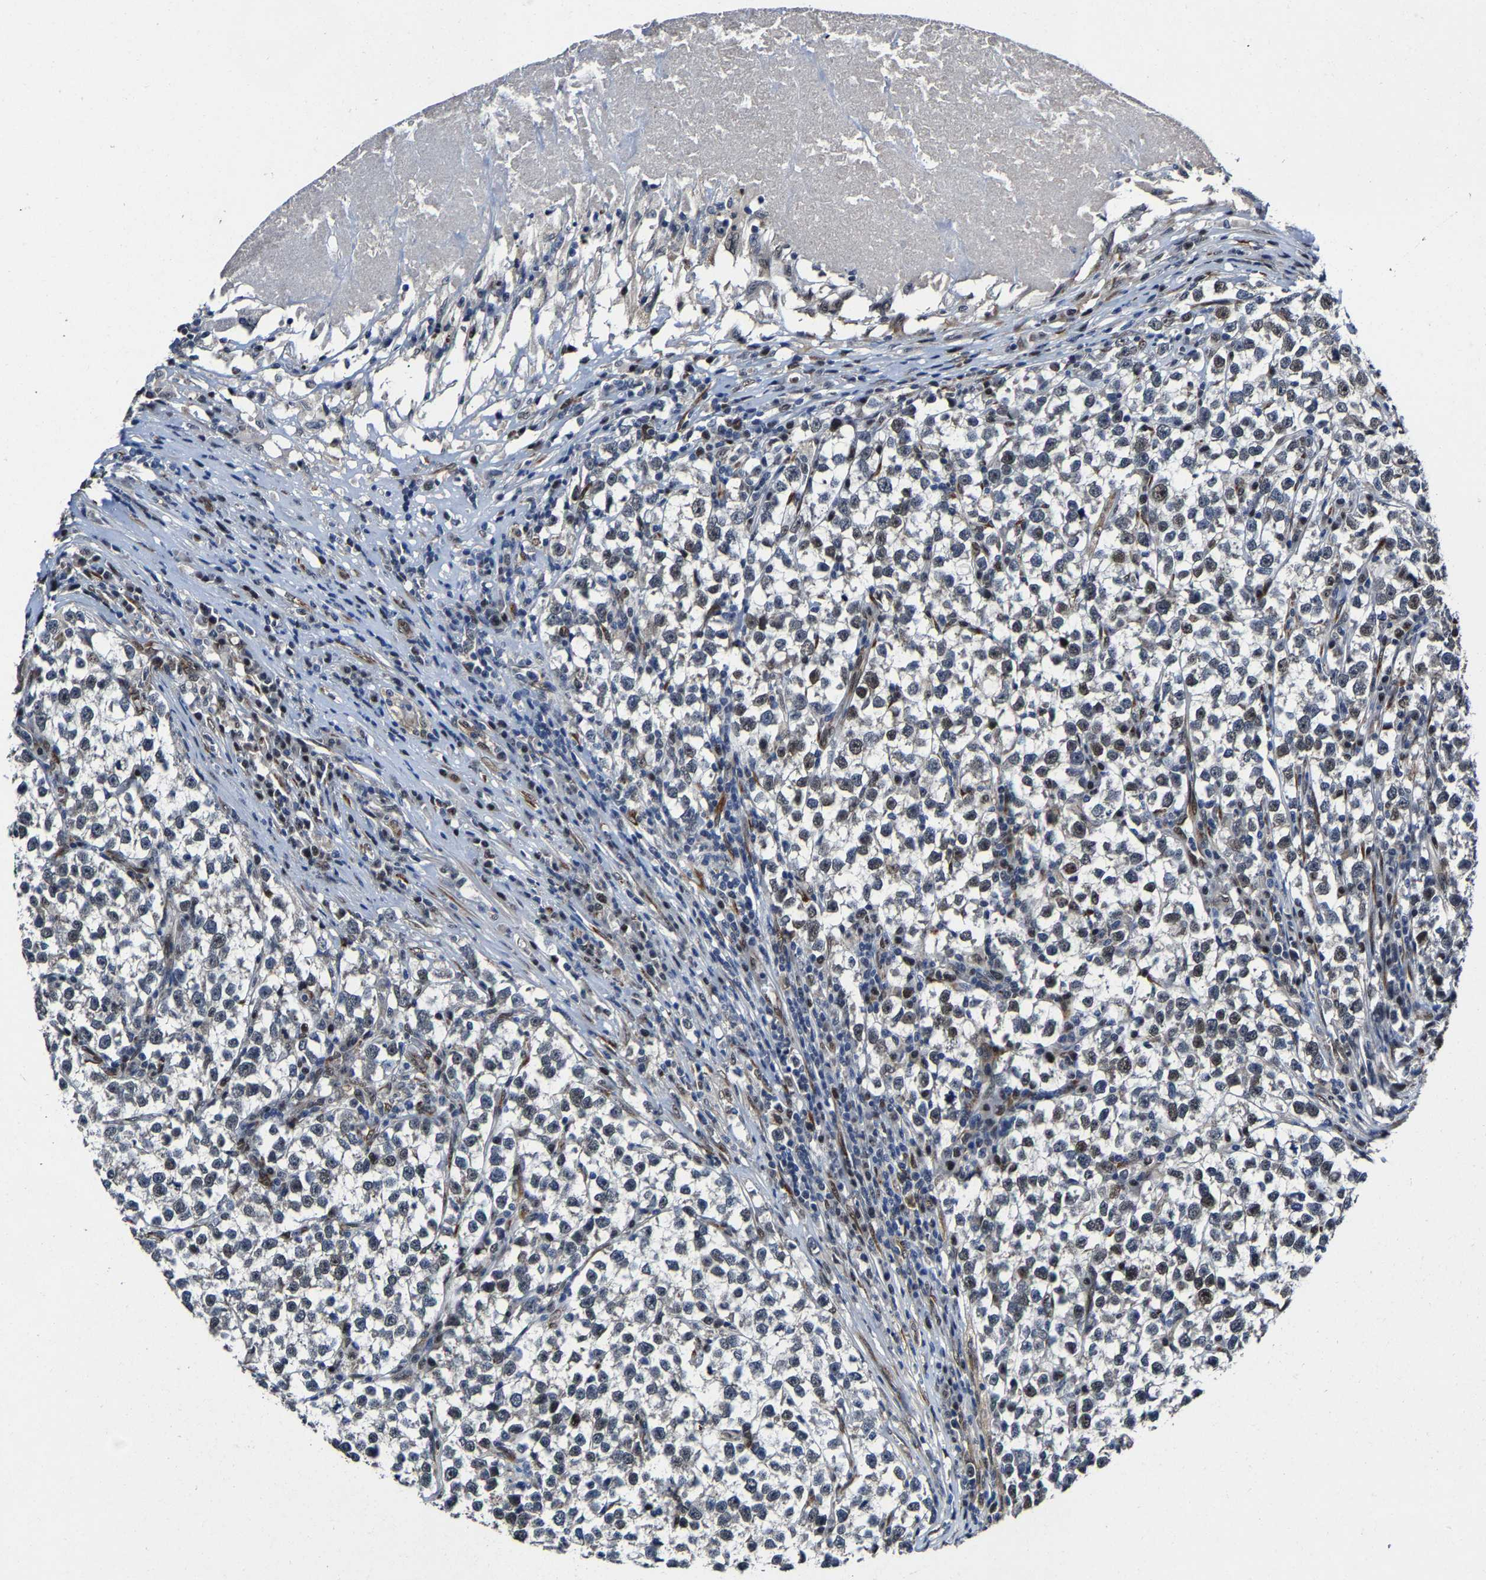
{"staining": {"intensity": "weak", "quantity": "<25%", "location": "nuclear"}, "tissue": "testis cancer", "cell_type": "Tumor cells", "image_type": "cancer", "snomed": [{"axis": "morphology", "description": "Normal tissue, NOS"}, {"axis": "morphology", "description": "Seminoma, NOS"}, {"axis": "topography", "description": "Testis"}], "caption": "A high-resolution photomicrograph shows IHC staining of seminoma (testis), which reveals no significant positivity in tumor cells.", "gene": "METTL1", "patient": {"sex": "male", "age": 43}}